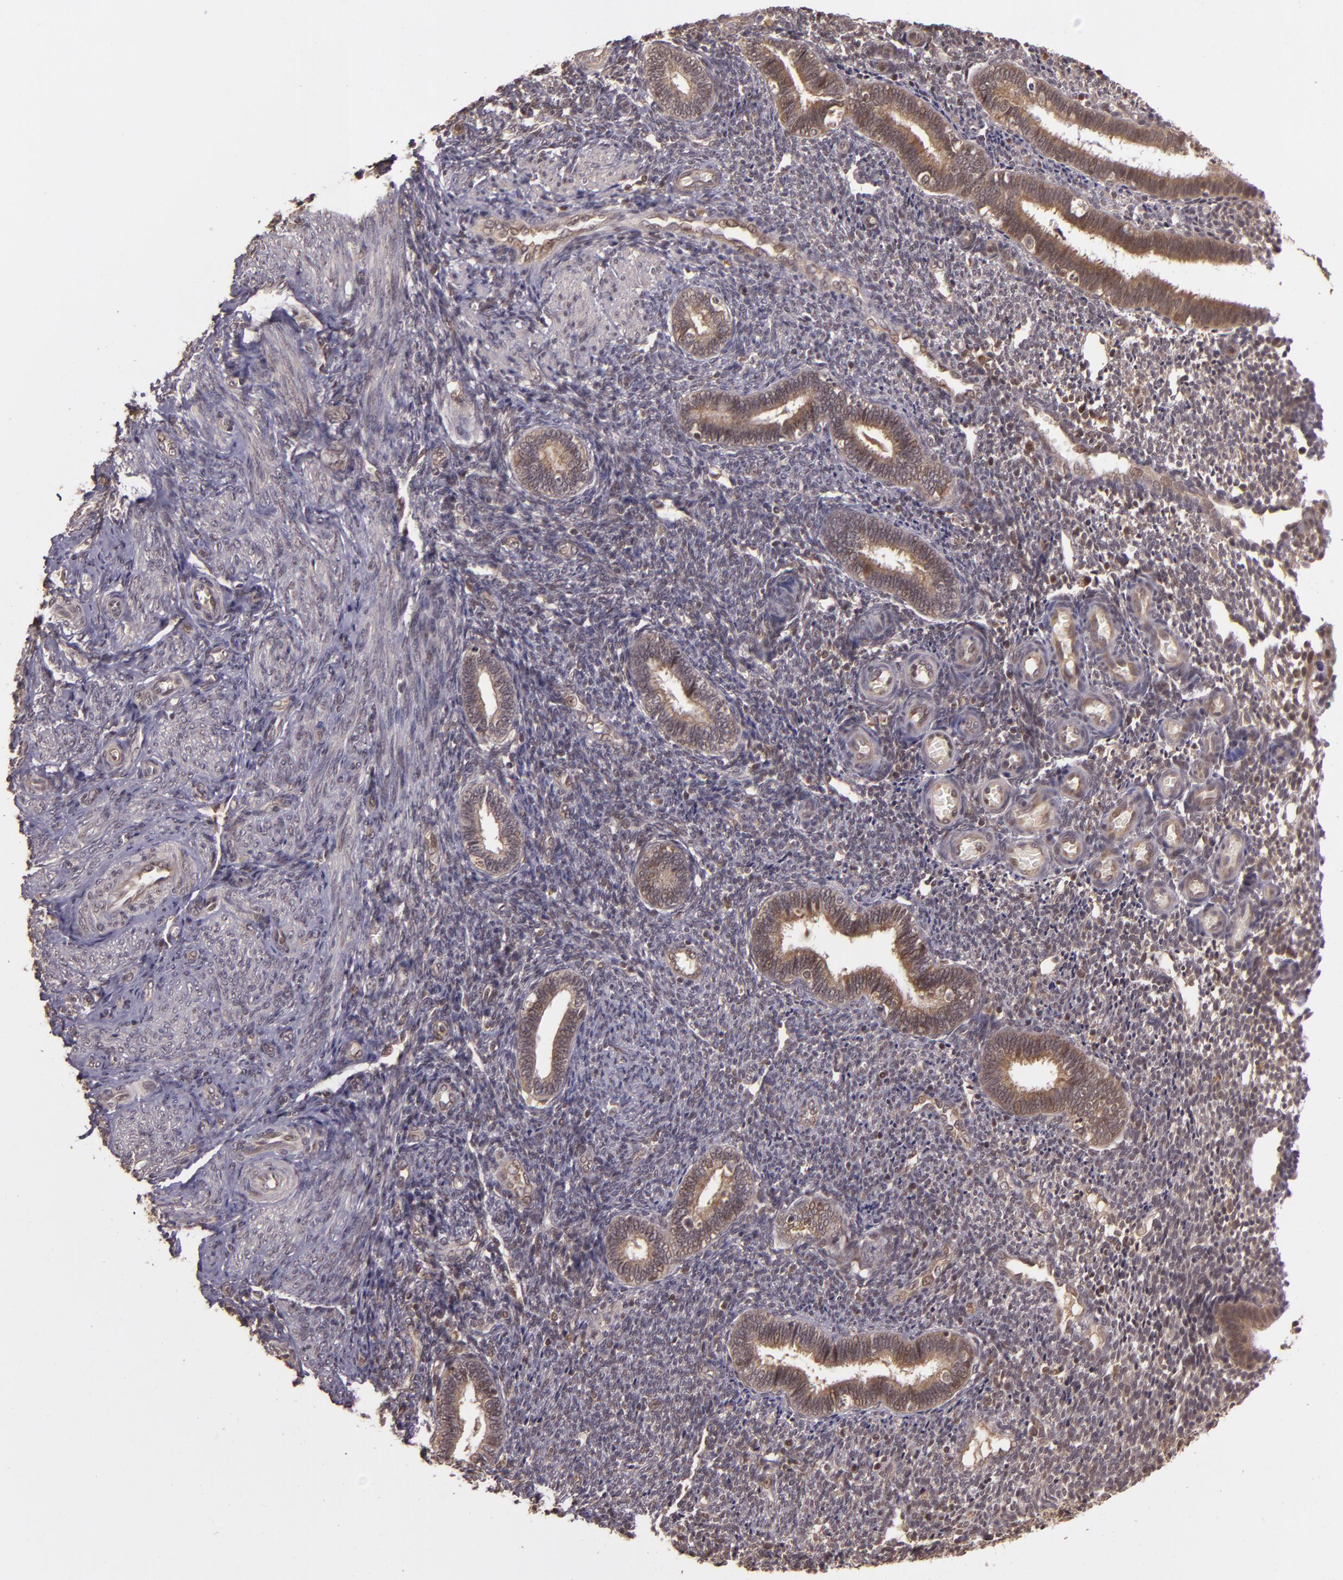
{"staining": {"intensity": "moderate", "quantity": "25%-75%", "location": "nuclear"}, "tissue": "endometrium", "cell_type": "Cells in endometrial stroma", "image_type": "normal", "snomed": [{"axis": "morphology", "description": "Normal tissue, NOS"}, {"axis": "topography", "description": "Endometrium"}], "caption": "Endometrium stained for a protein (brown) reveals moderate nuclear positive positivity in approximately 25%-75% of cells in endometrial stroma.", "gene": "TXNRD2", "patient": {"sex": "female", "age": 27}}